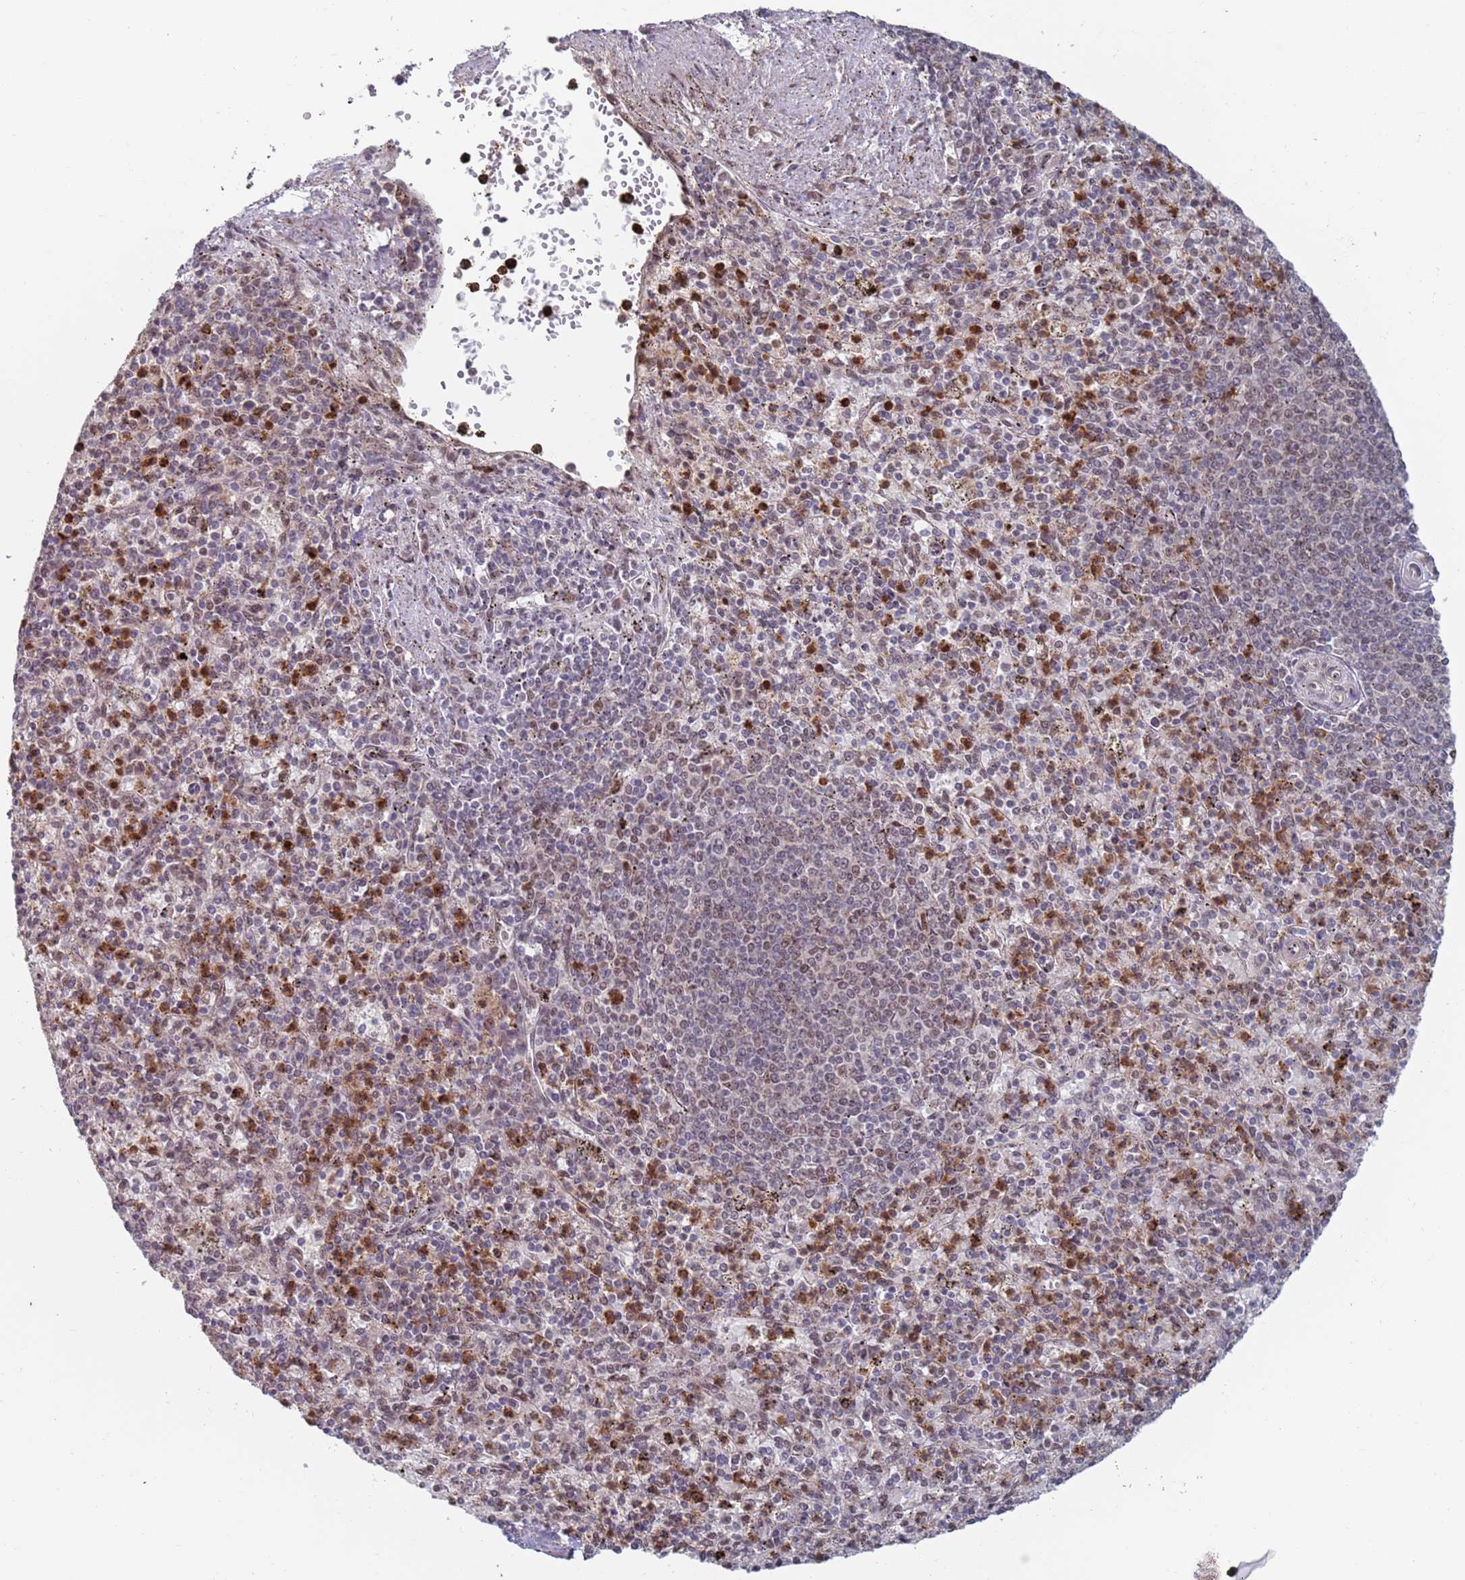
{"staining": {"intensity": "moderate", "quantity": "25%-75%", "location": "cytoplasmic/membranous,nuclear"}, "tissue": "spleen", "cell_type": "Cells in red pulp", "image_type": "normal", "snomed": [{"axis": "morphology", "description": "Normal tissue, NOS"}, {"axis": "topography", "description": "Spleen"}], "caption": "Spleen stained with DAB (3,3'-diaminobenzidine) IHC shows medium levels of moderate cytoplasmic/membranous,nuclear staining in approximately 25%-75% of cells in red pulp. Using DAB (brown) and hematoxylin (blue) stains, captured at high magnification using brightfield microscopy.", "gene": "RPP25", "patient": {"sex": "male", "age": 72}}